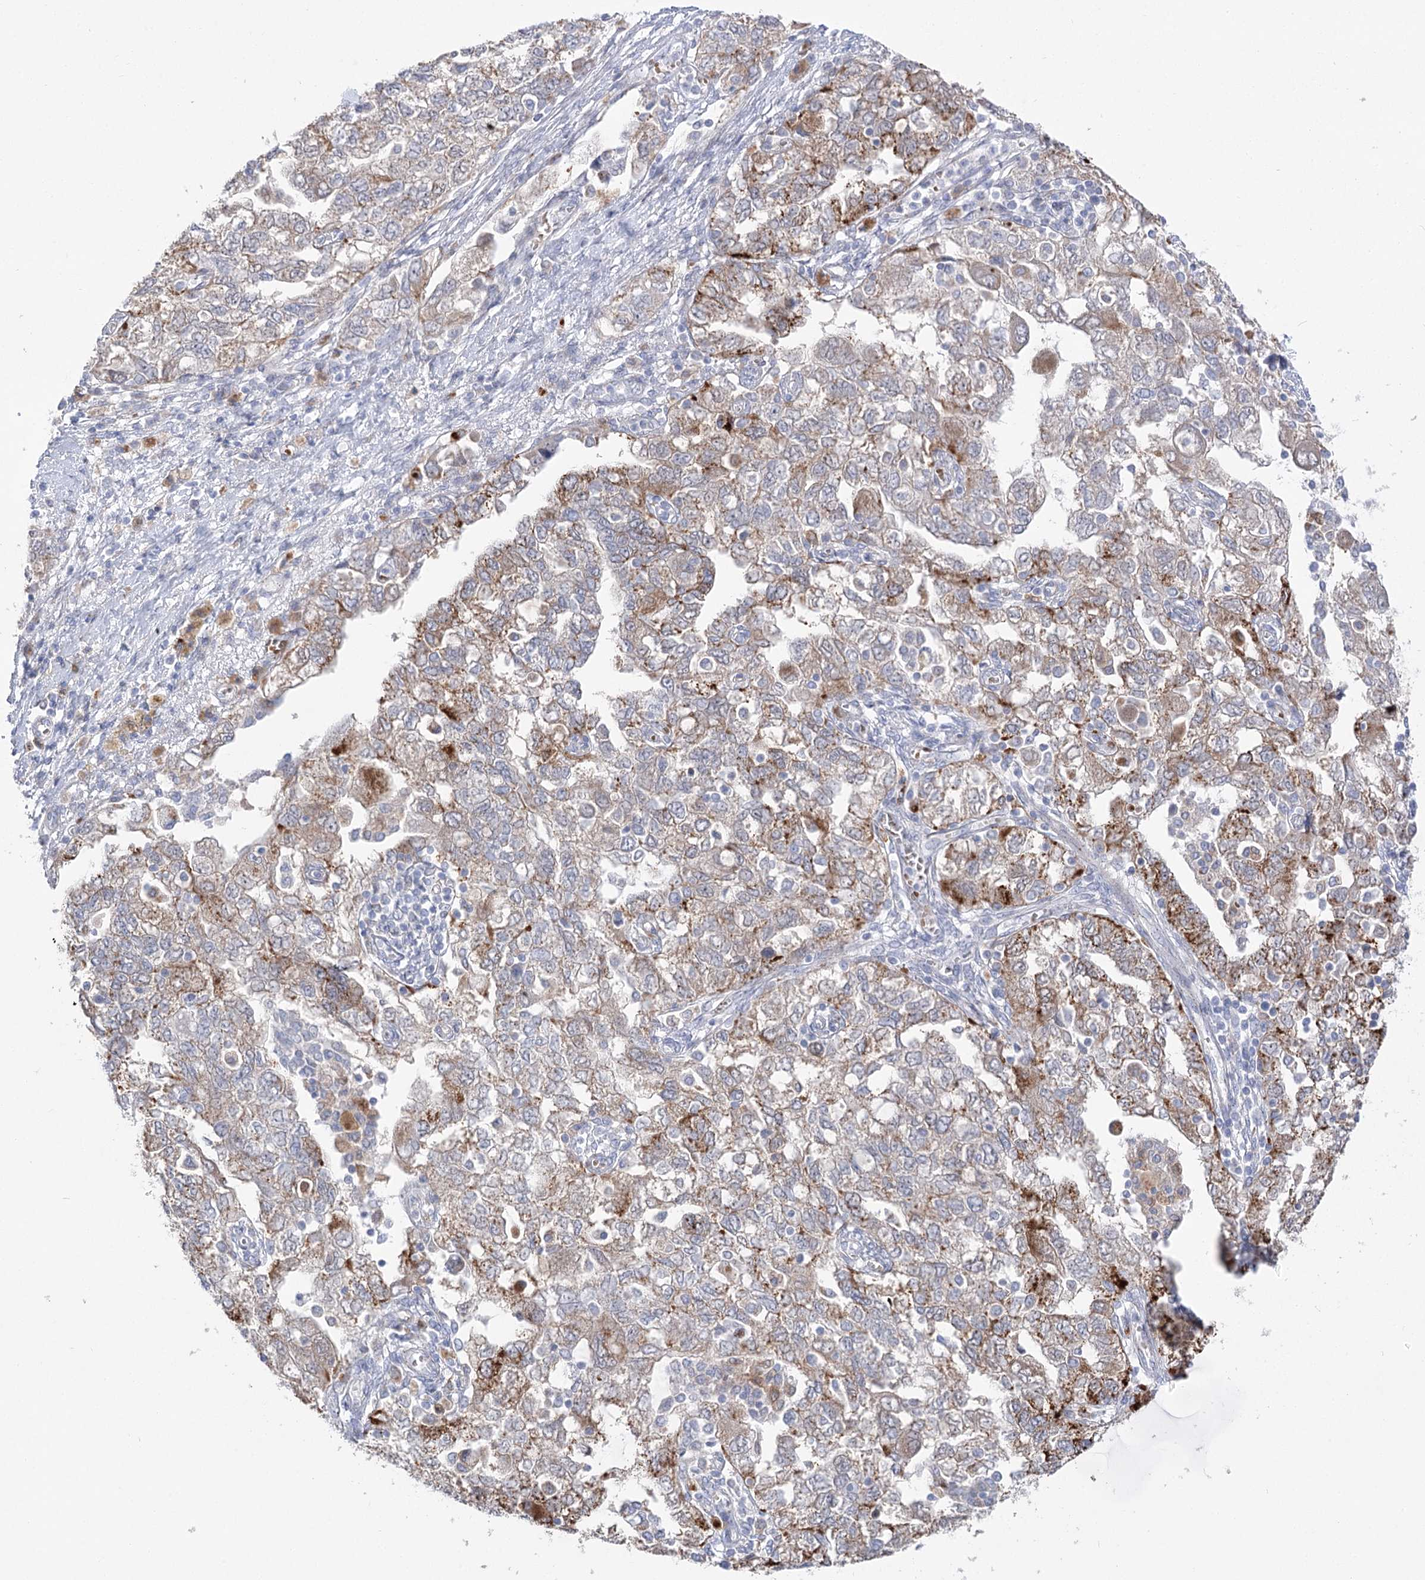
{"staining": {"intensity": "moderate", "quantity": ">75%", "location": "cytoplasmic/membranous"}, "tissue": "ovarian cancer", "cell_type": "Tumor cells", "image_type": "cancer", "snomed": [{"axis": "morphology", "description": "Carcinoma, NOS"}, {"axis": "morphology", "description": "Cystadenocarcinoma, serous, NOS"}, {"axis": "topography", "description": "Ovary"}], "caption": "Tumor cells show medium levels of moderate cytoplasmic/membranous positivity in about >75% of cells in carcinoma (ovarian). The protein is shown in brown color, while the nuclei are stained blue.", "gene": "SIAE", "patient": {"sex": "female", "age": 69}}